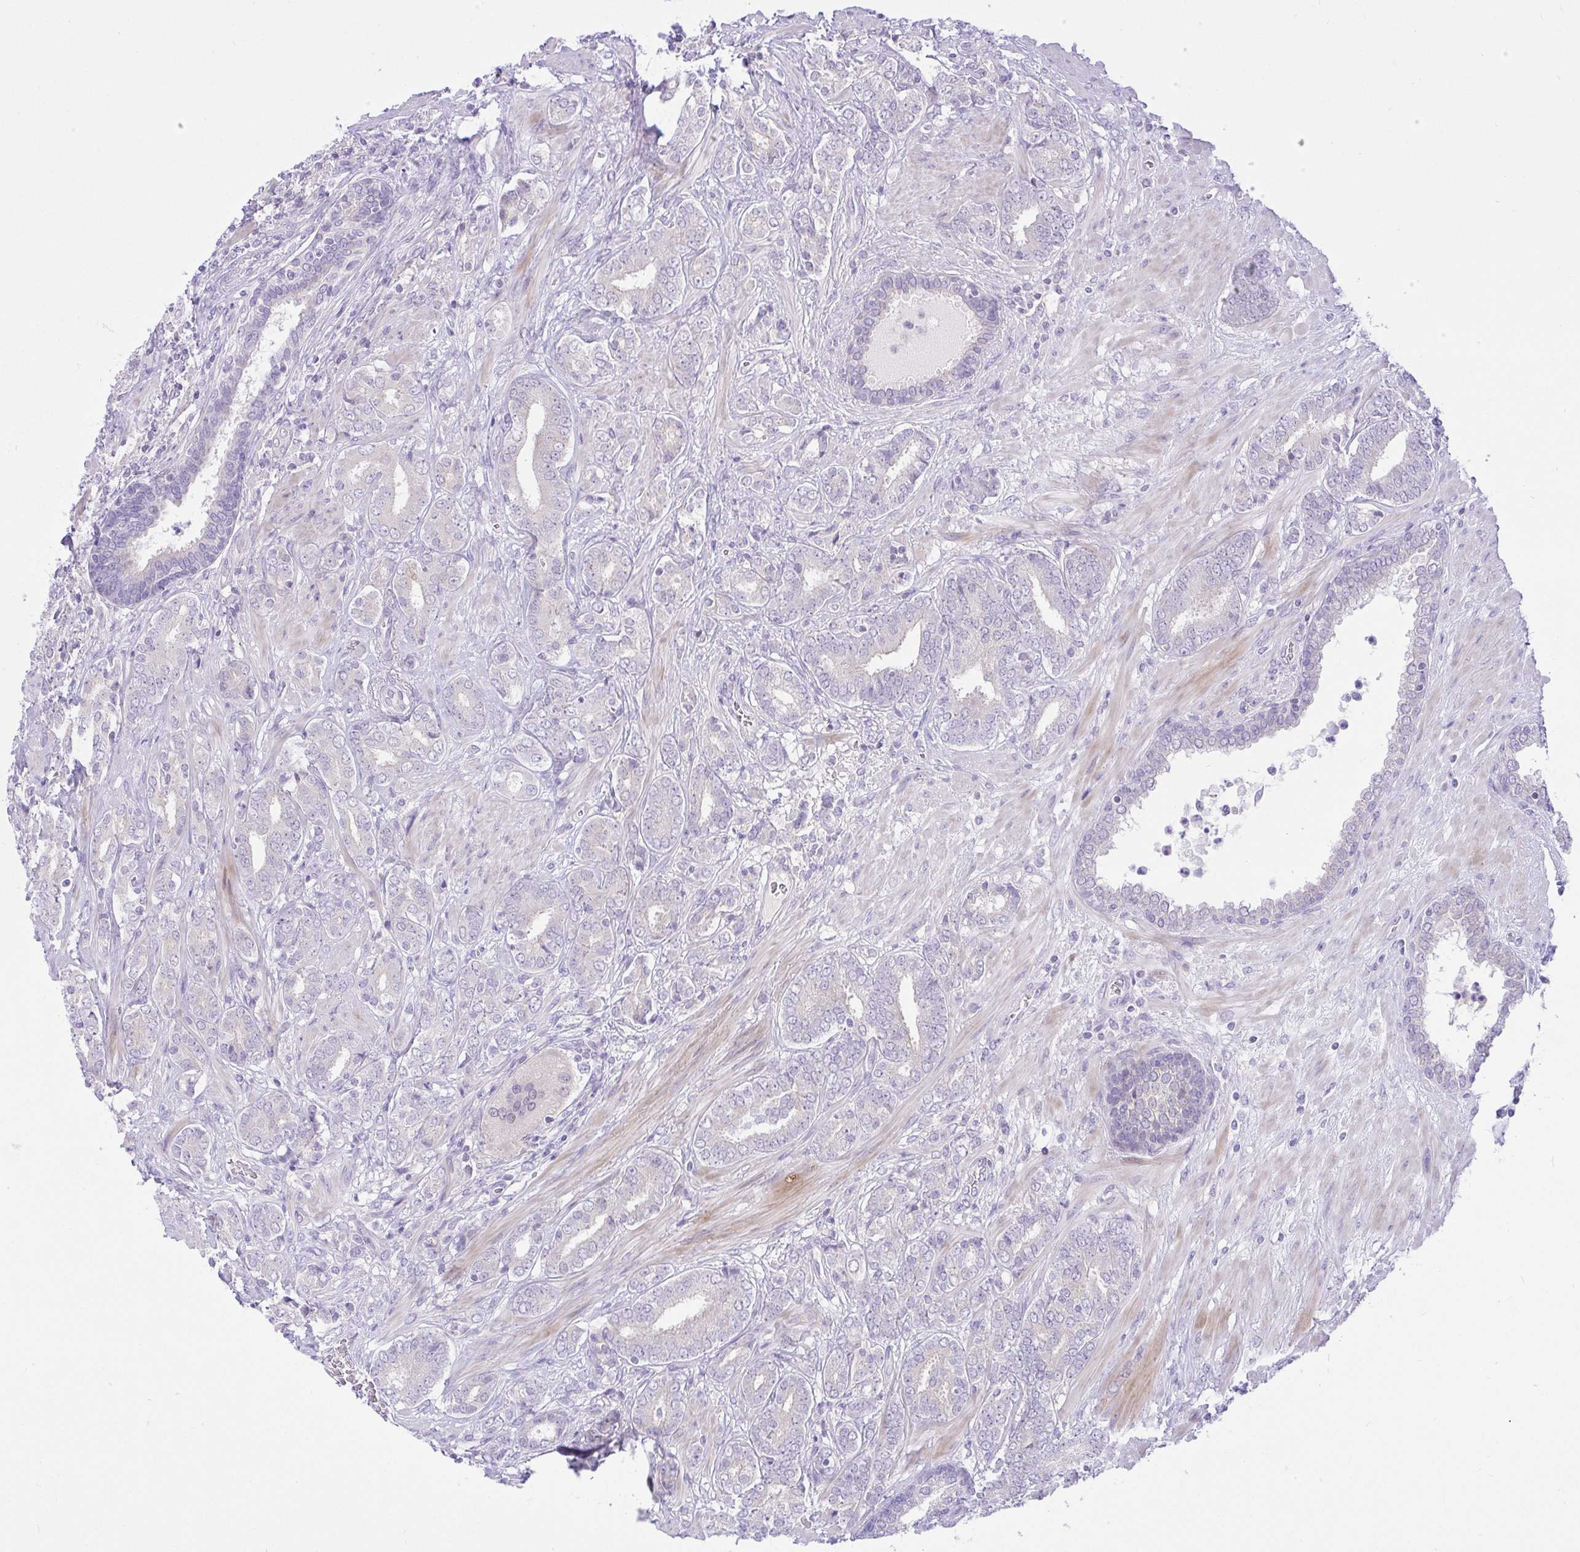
{"staining": {"intensity": "negative", "quantity": "none", "location": "none"}, "tissue": "prostate cancer", "cell_type": "Tumor cells", "image_type": "cancer", "snomed": [{"axis": "morphology", "description": "Adenocarcinoma, High grade"}, {"axis": "topography", "description": "Prostate"}], "caption": "Human prostate adenocarcinoma (high-grade) stained for a protein using IHC displays no staining in tumor cells.", "gene": "ZNF101", "patient": {"sex": "male", "age": 62}}